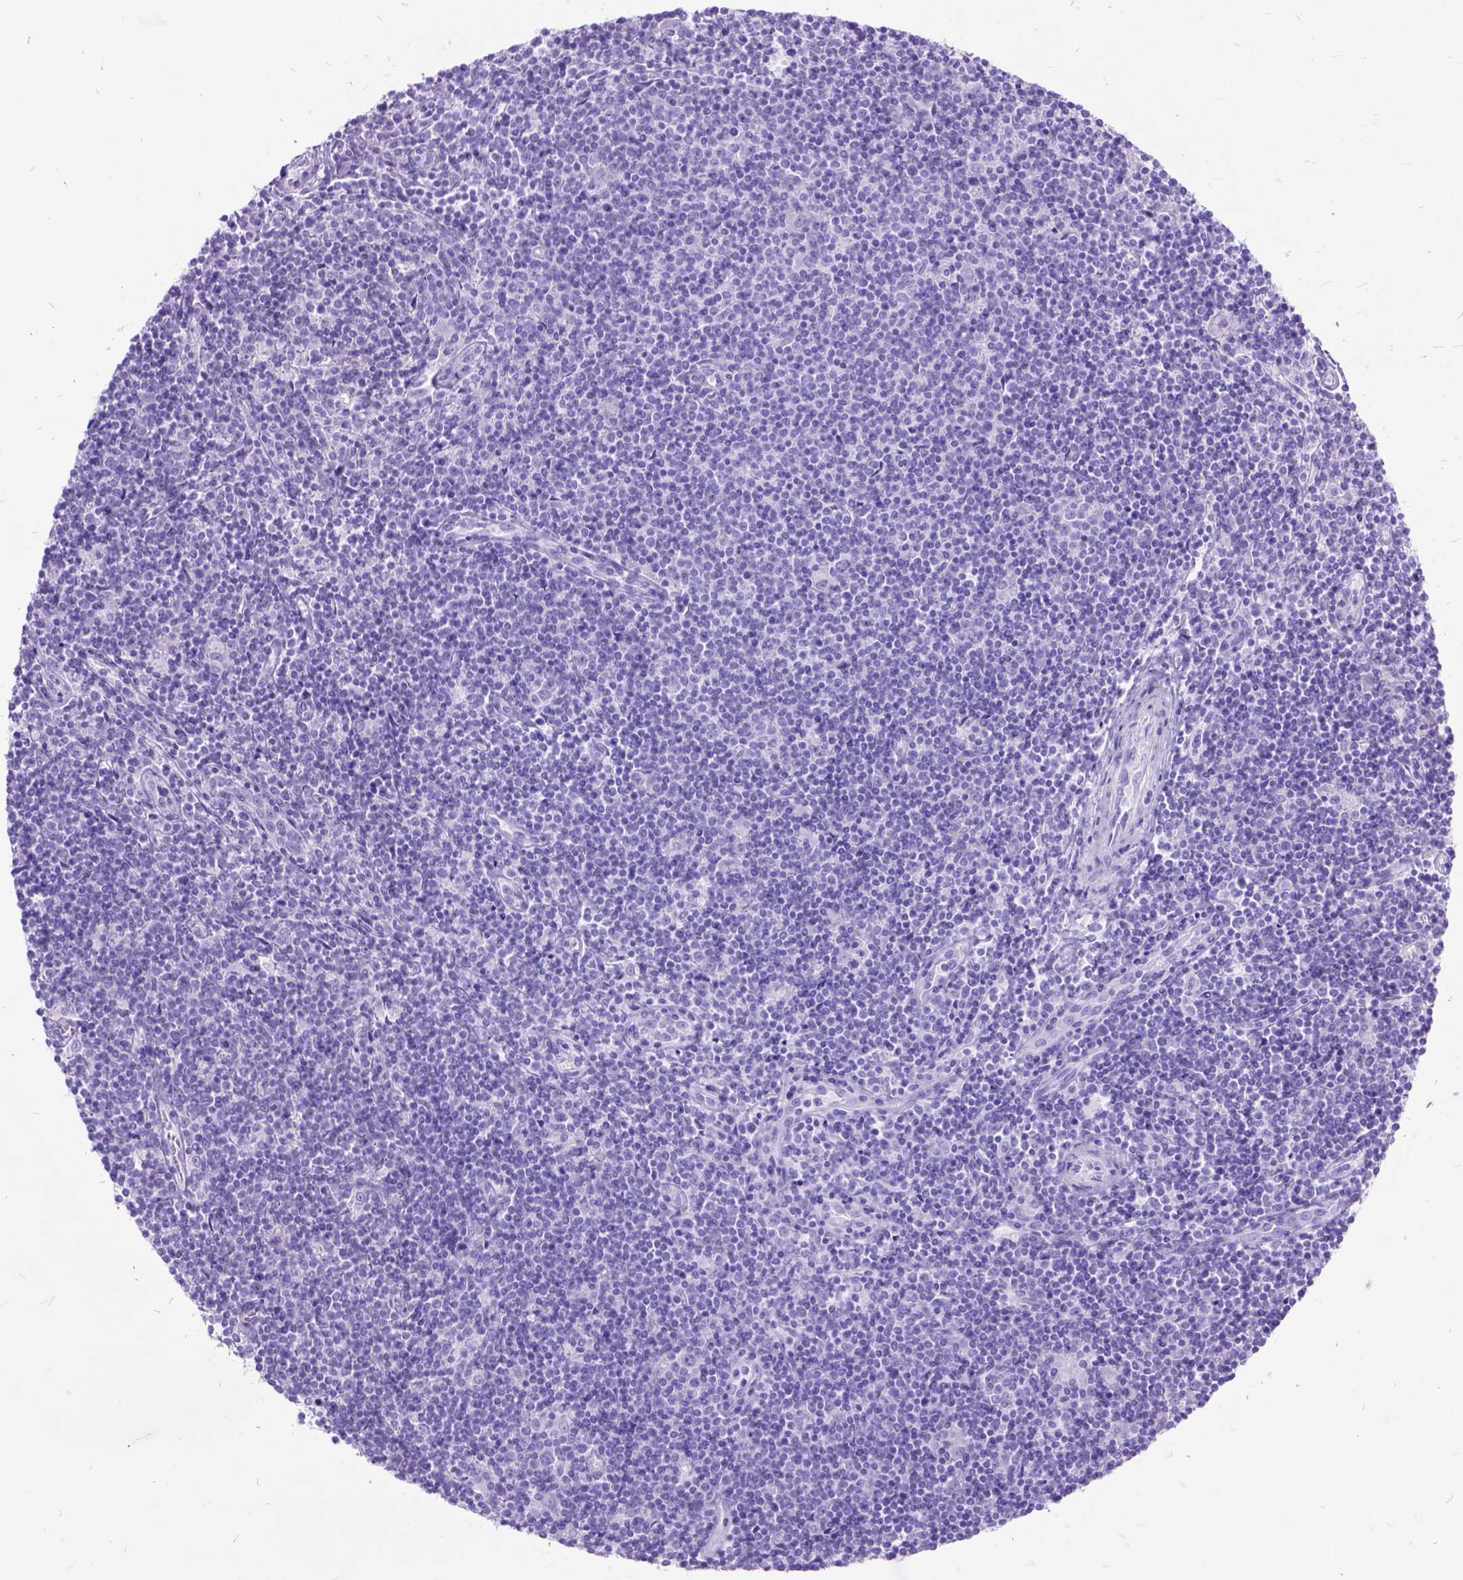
{"staining": {"intensity": "negative", "quantity": "none", "location": "none"}, "tissue": "lymphoma", "cell_type": "Tumor cells", "image_type": "cancer", "snomed": [{"axis": "morphology", "description": "Hodgkin's disease, NOS"}, {"axis": "topography", "description": "Lymph node"}], "caption": "Immunohistochemical staining of human Hodgkin's disease reveals no significant positivity in tumor cells.", "gene": "DNAH2", "patient": {"sex": "male", "age": 40}}